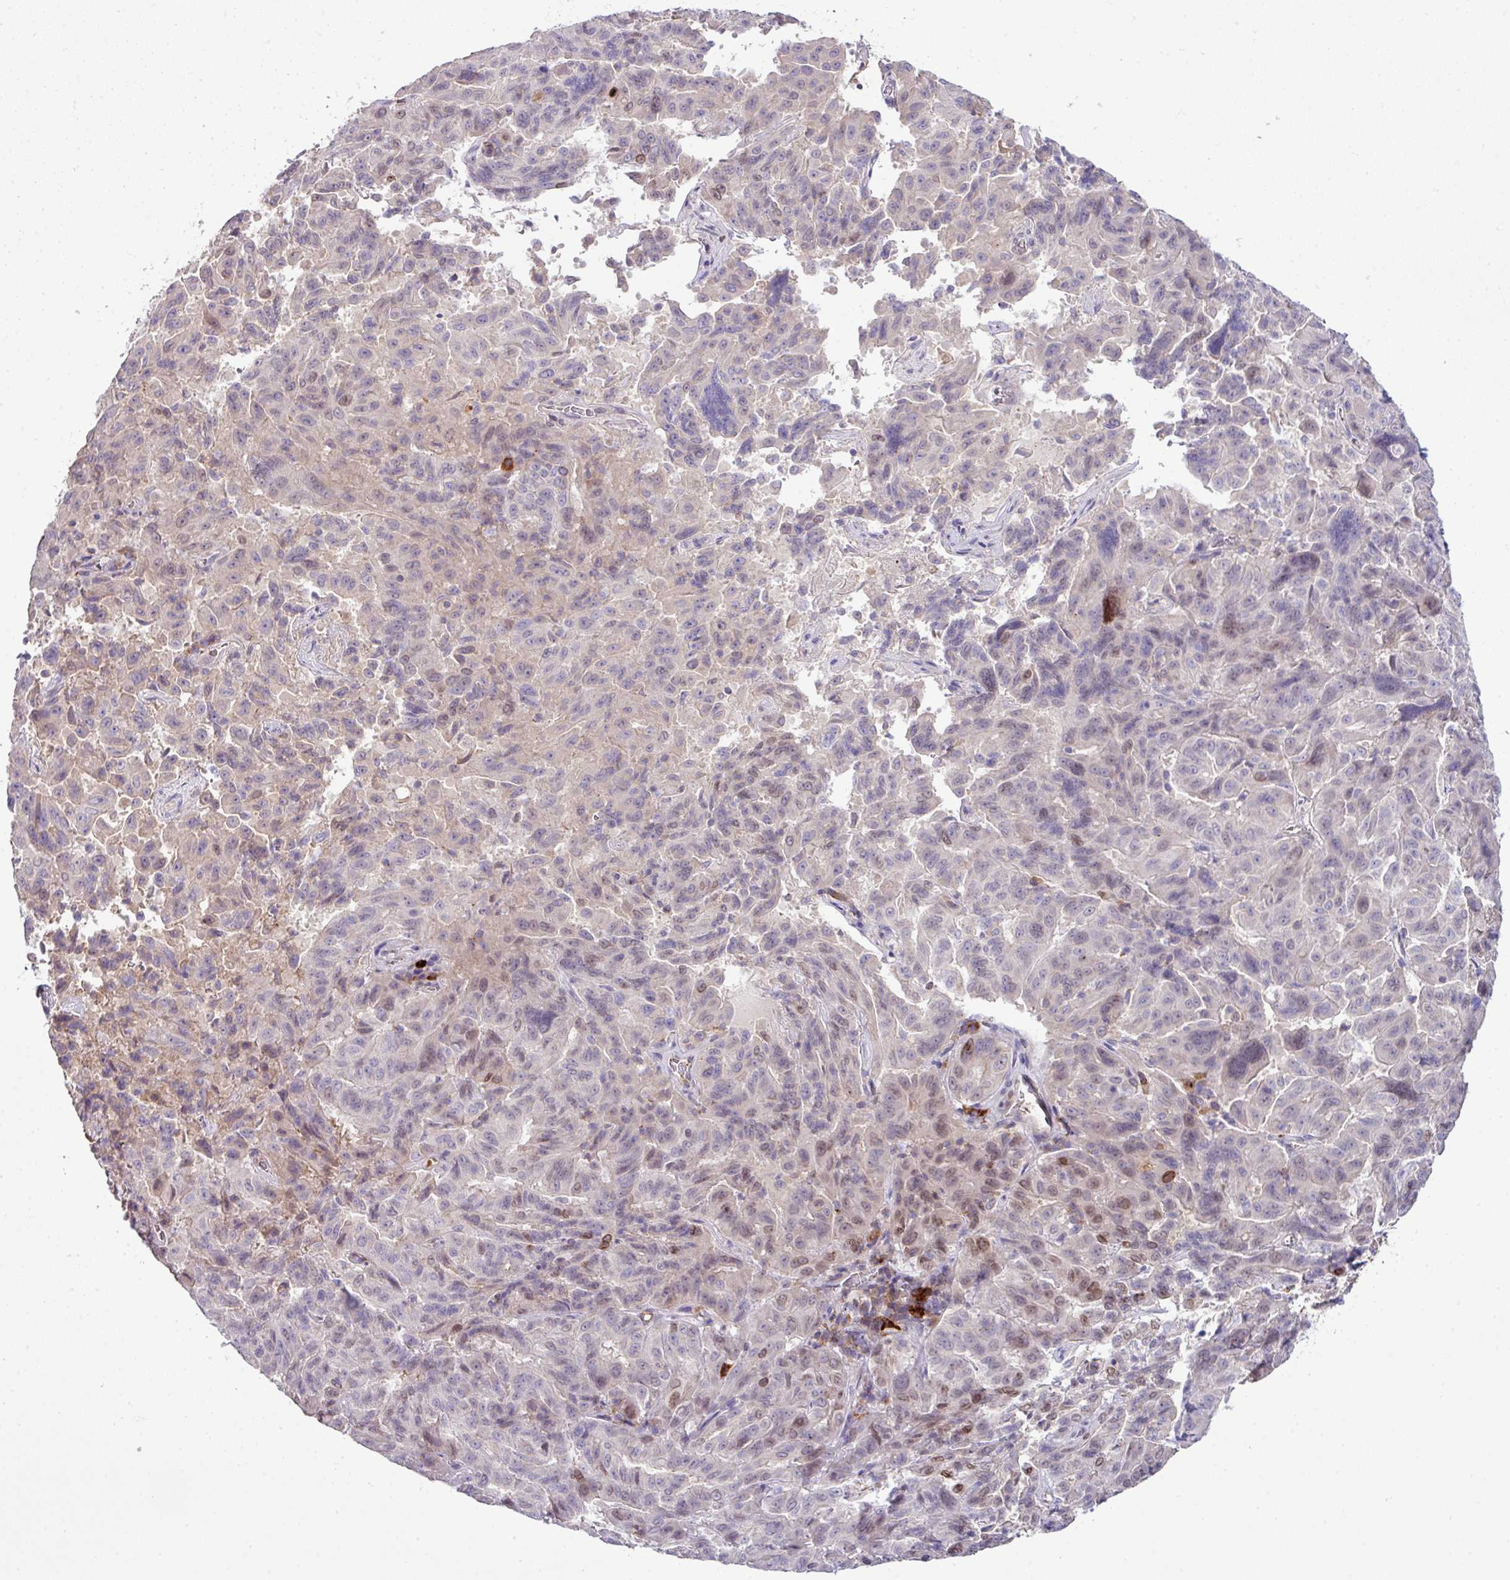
{"staining": {"intensity": "moderate", "quantity": "<25%", "location": "cytoplasmic/membranous,nuclear"}, "tissue": "pancreatic cancer", "cell_type": "Tumor cells", "image_type": "cancer", "snomed": [{"axis": "morphology", "description": "Adenocarcinoma, NOS"}, {"axis": "topography", "description": "Pancreas"}], "caption": "DAB immunohistochemical staining of human pancreatic cancer (adenocarcinoma) shows moderate cytoplasmic/membranous and nuclear protein staining in about <25% of tumor cells. Using DAB (3,3'-diaminobenzidine) (brown) and hematoxylin (blue) stains, captured at high magnification using brightfield microscopy.", "gene": "SLAMF6", "patient": {"sex": "male", "age": 63}}